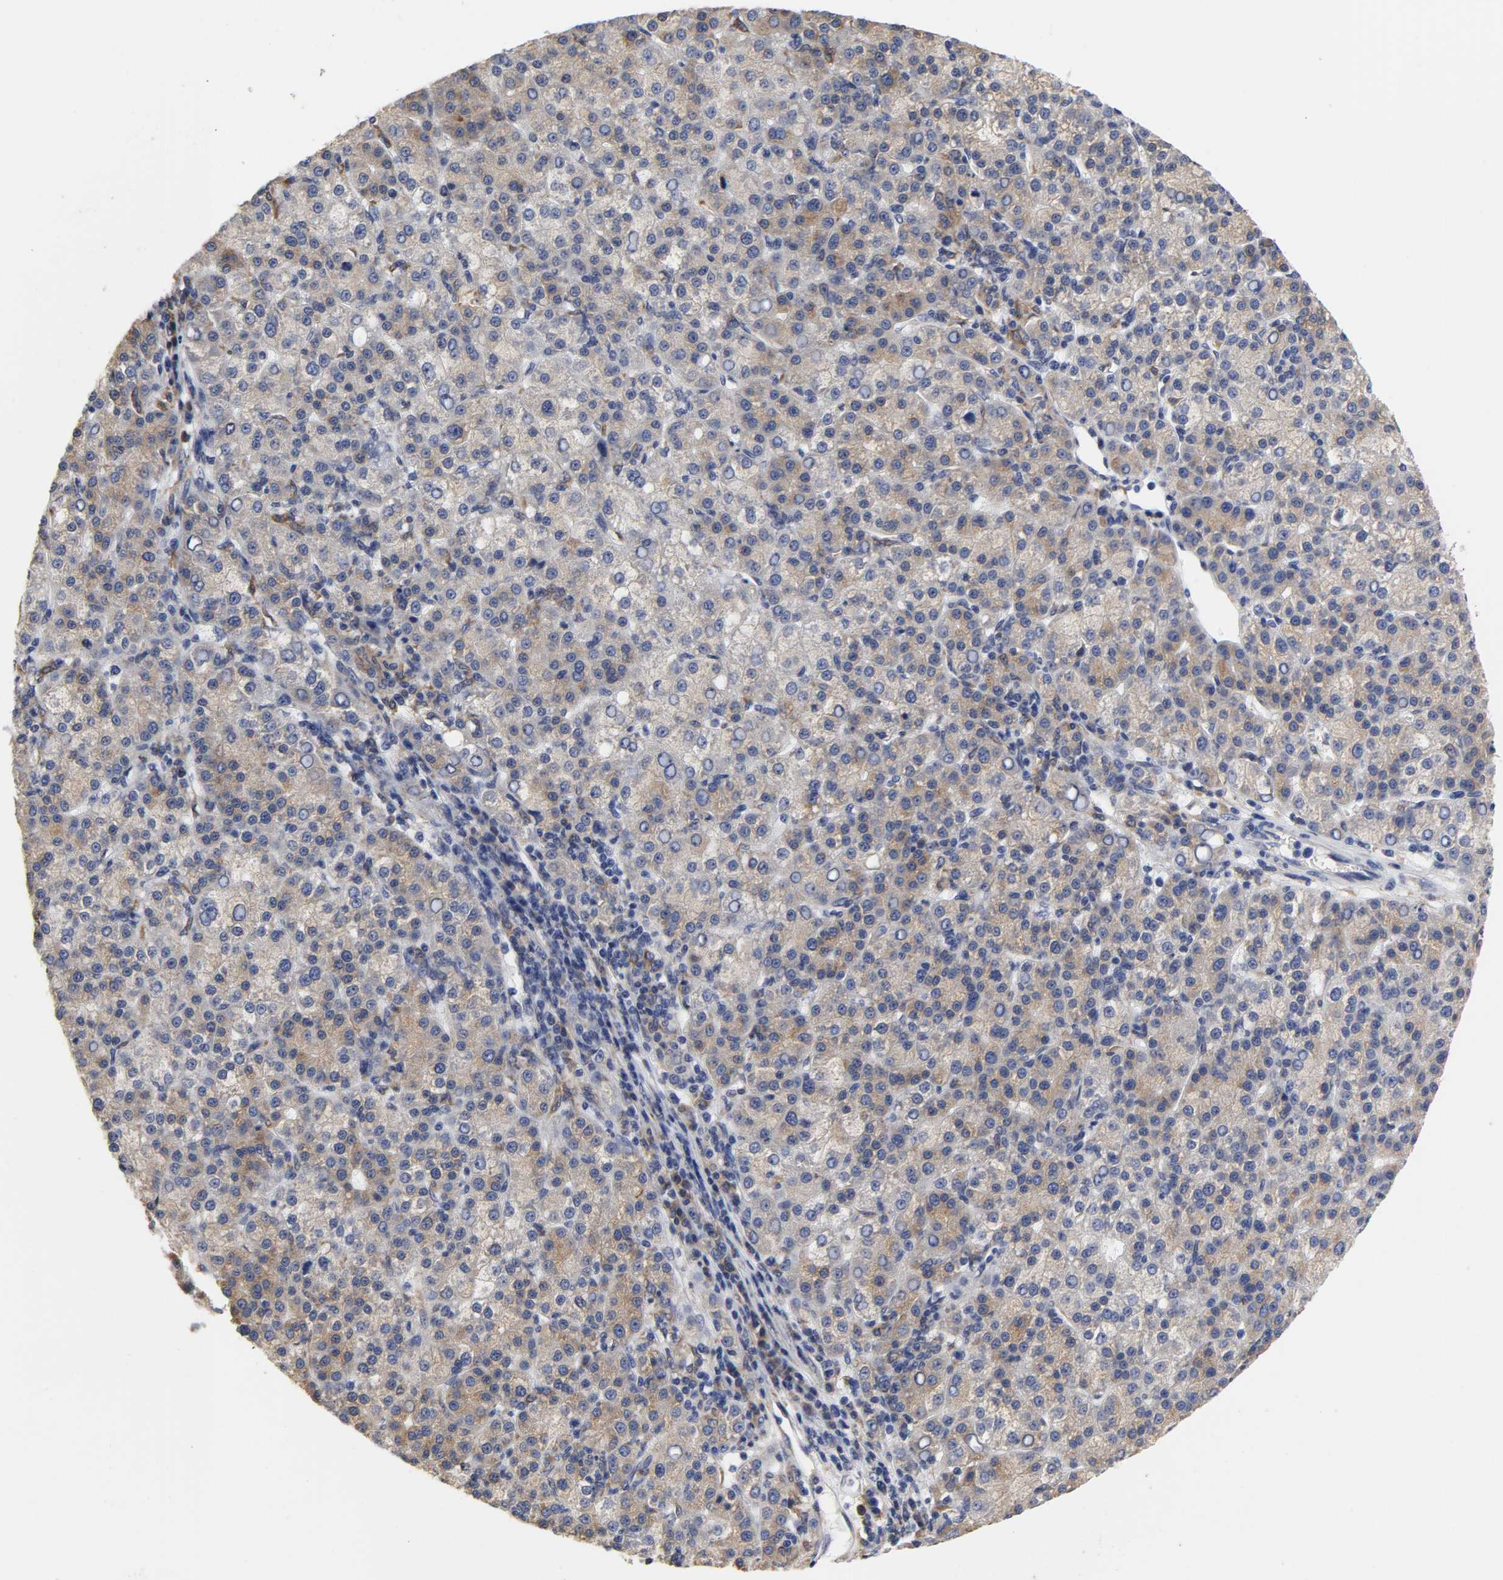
{"staining": {"intensity": "weak", "quantity": "25%-75%", "location": "cytoplasmic/membranous"}, "tissue": "liver cancer", "cell_type": "Tumor cells", "image_type": "cancer", "snomed": [{"axis": "morphology", "description": "Carcinoma, Hepatocellular, NOS"}, {"axis": "topography", "description": "Liver"}], "caption": "Tumor cells exhibit low levels of weak cytoplasmic/membranous expression in about 25%-75% of cells in liver cancer (hepatocellular carcinoma).", "gene": "HCK", "patient": {"sex": "female", "age": 58}}